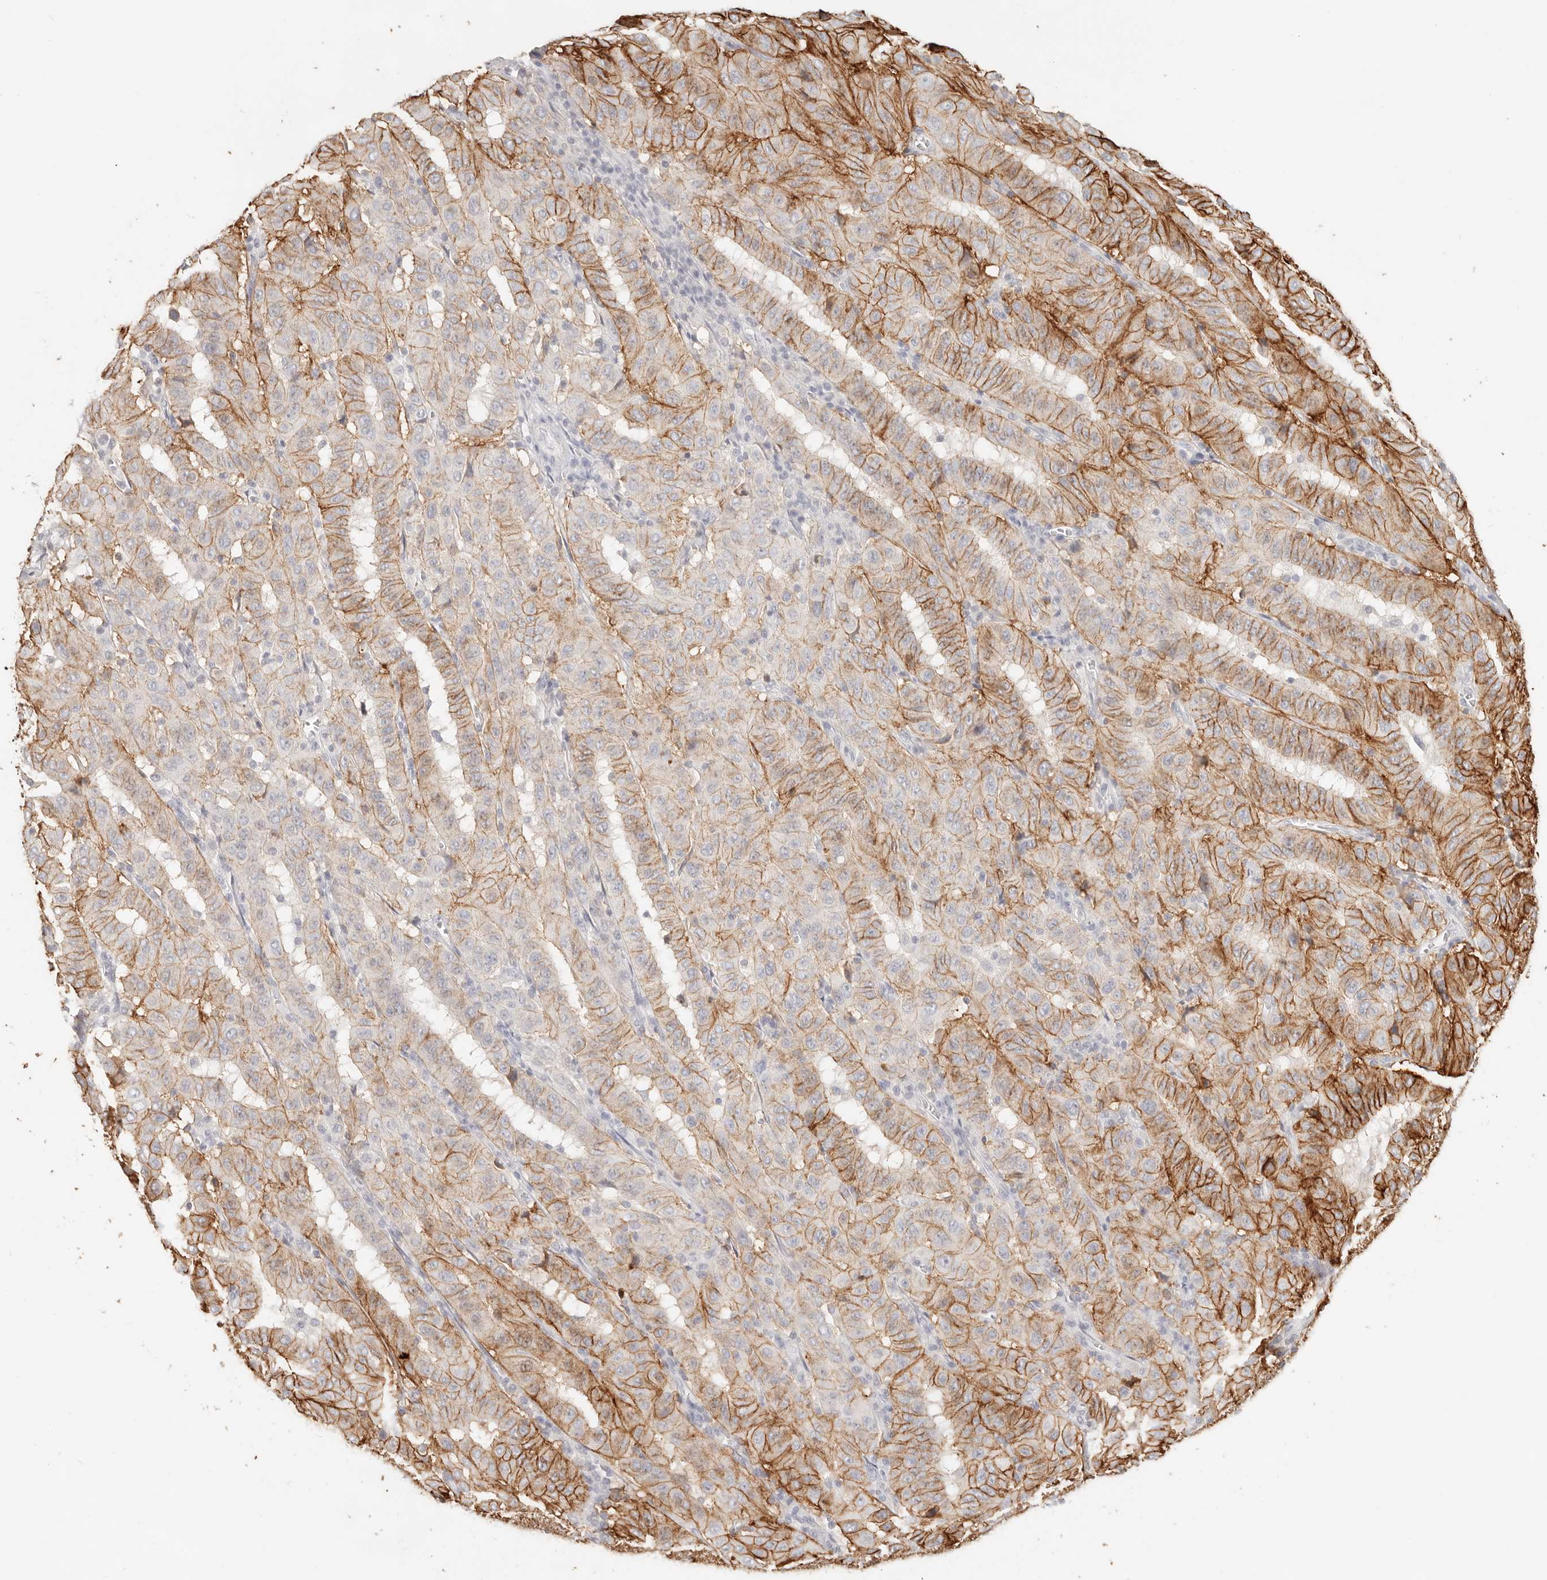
{"staining": {"intensity": "moderate", "quantity": ">75%", "location": "cytoplasmic/membranous"}, "tissue": "pancreatic cancer", "cell_type": "Tumor cells", "image_type": "cancer", "snomed": [{"axis": "morphology", "description": "Adenocarcinoma, NOS"}, {"axis": "topography", "description": "Pancreas"}], "caption": "Protein expression analysis of pancreatic adenocarcinoma demonstrates moderate cytoplasmic/membranous staining in approximately >75% of tumor cells.", "gene": "EPCAM", "patient": {"sex": "male", "age": 63}}